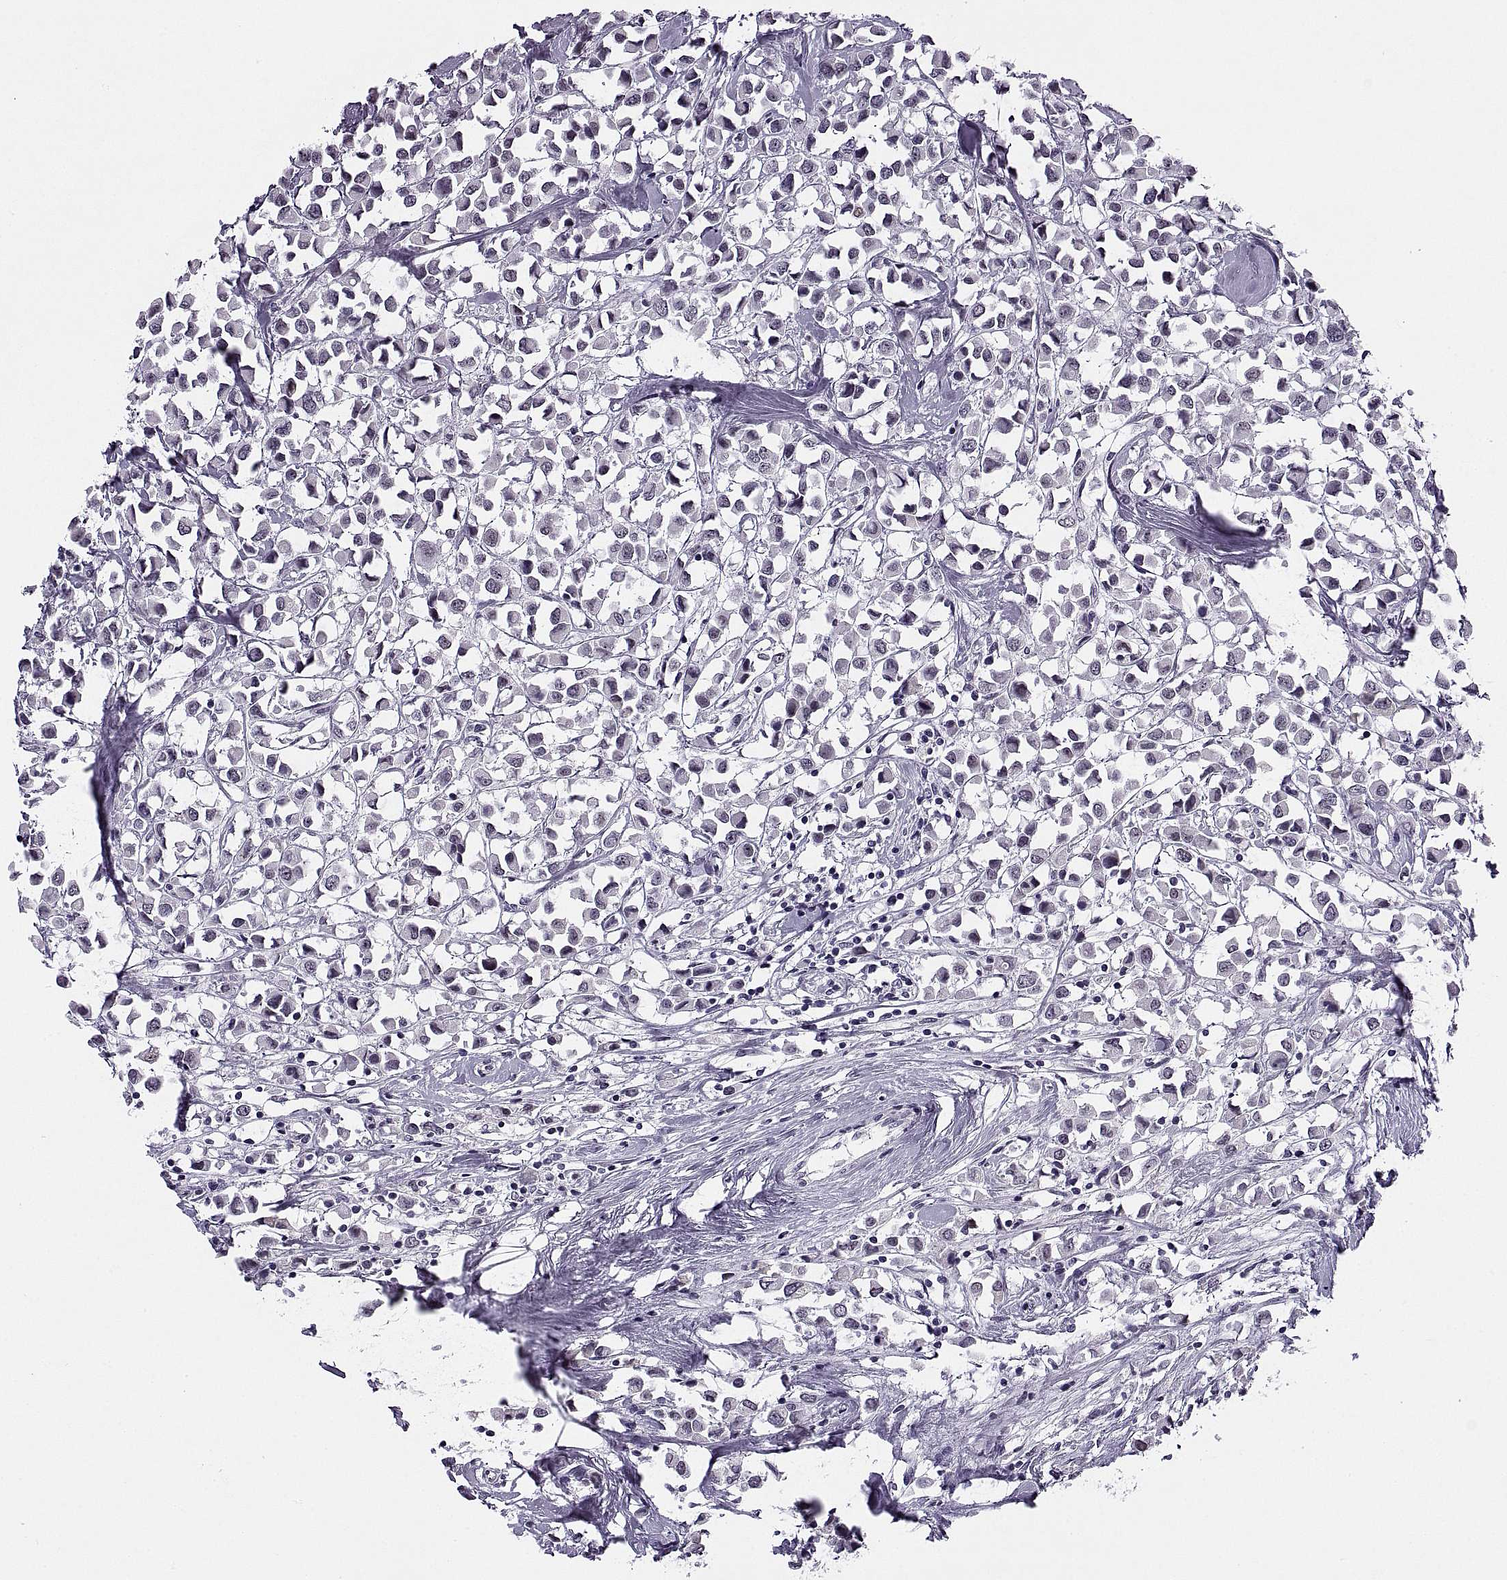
{"staining": {"intensity": "negative", "quantity": "none", "location": "none"}, "tissue": "breast cancer", "cell_type": "Tumor cells", "image_type": "cancer", "snomed": [{"axis": "morphology", "description": "Duct carcinoma"}, {"axis": "topography", "description": "Breast"}], "caption": "Immunohistochemistry of breast cancer (intraductal carcinoma) reveals no expression in tumor cells.", "gene": "TBC1D3G", "patient": {"sex": "female", "age": 61}}